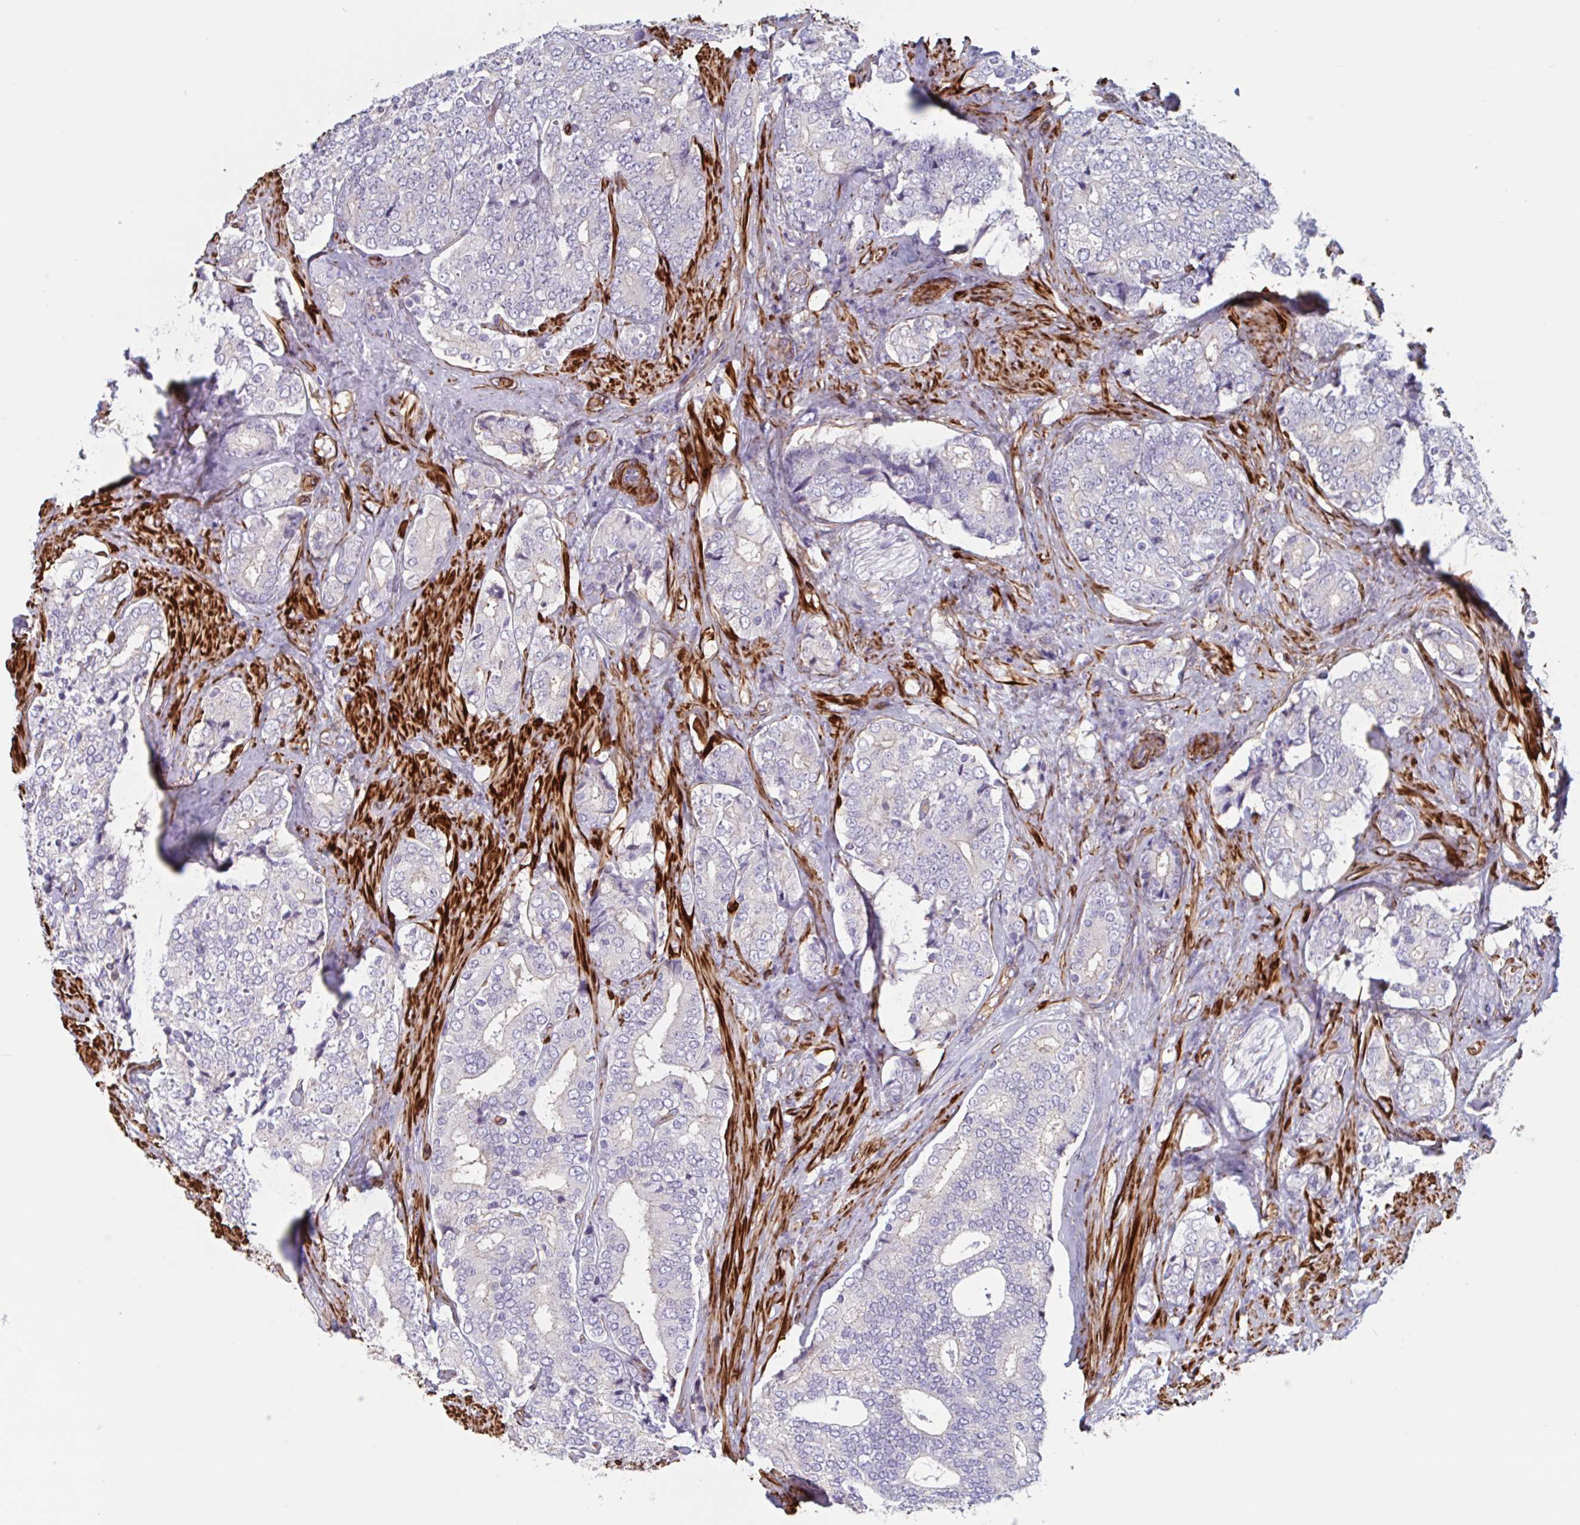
{"staining": {"intensity": "negative", "quantity": "none", "location": "none"}, "tissue": "prostate cancer", "cell_type": "Tumor cells", "image_type": "cancer", "snomed": [{"axis": "morphology", "description": "Adenocarcinoma, High grade"}, {"axis": "topography", "description": "Prostate"}], "caption": "Tumor cells show no significant positivity in prostate cancer. (Immunohistochemistry, brightfield microscopy, high magnification).", "gene": "SHISA7", "patient": {"sex": "male", "age": 62}}